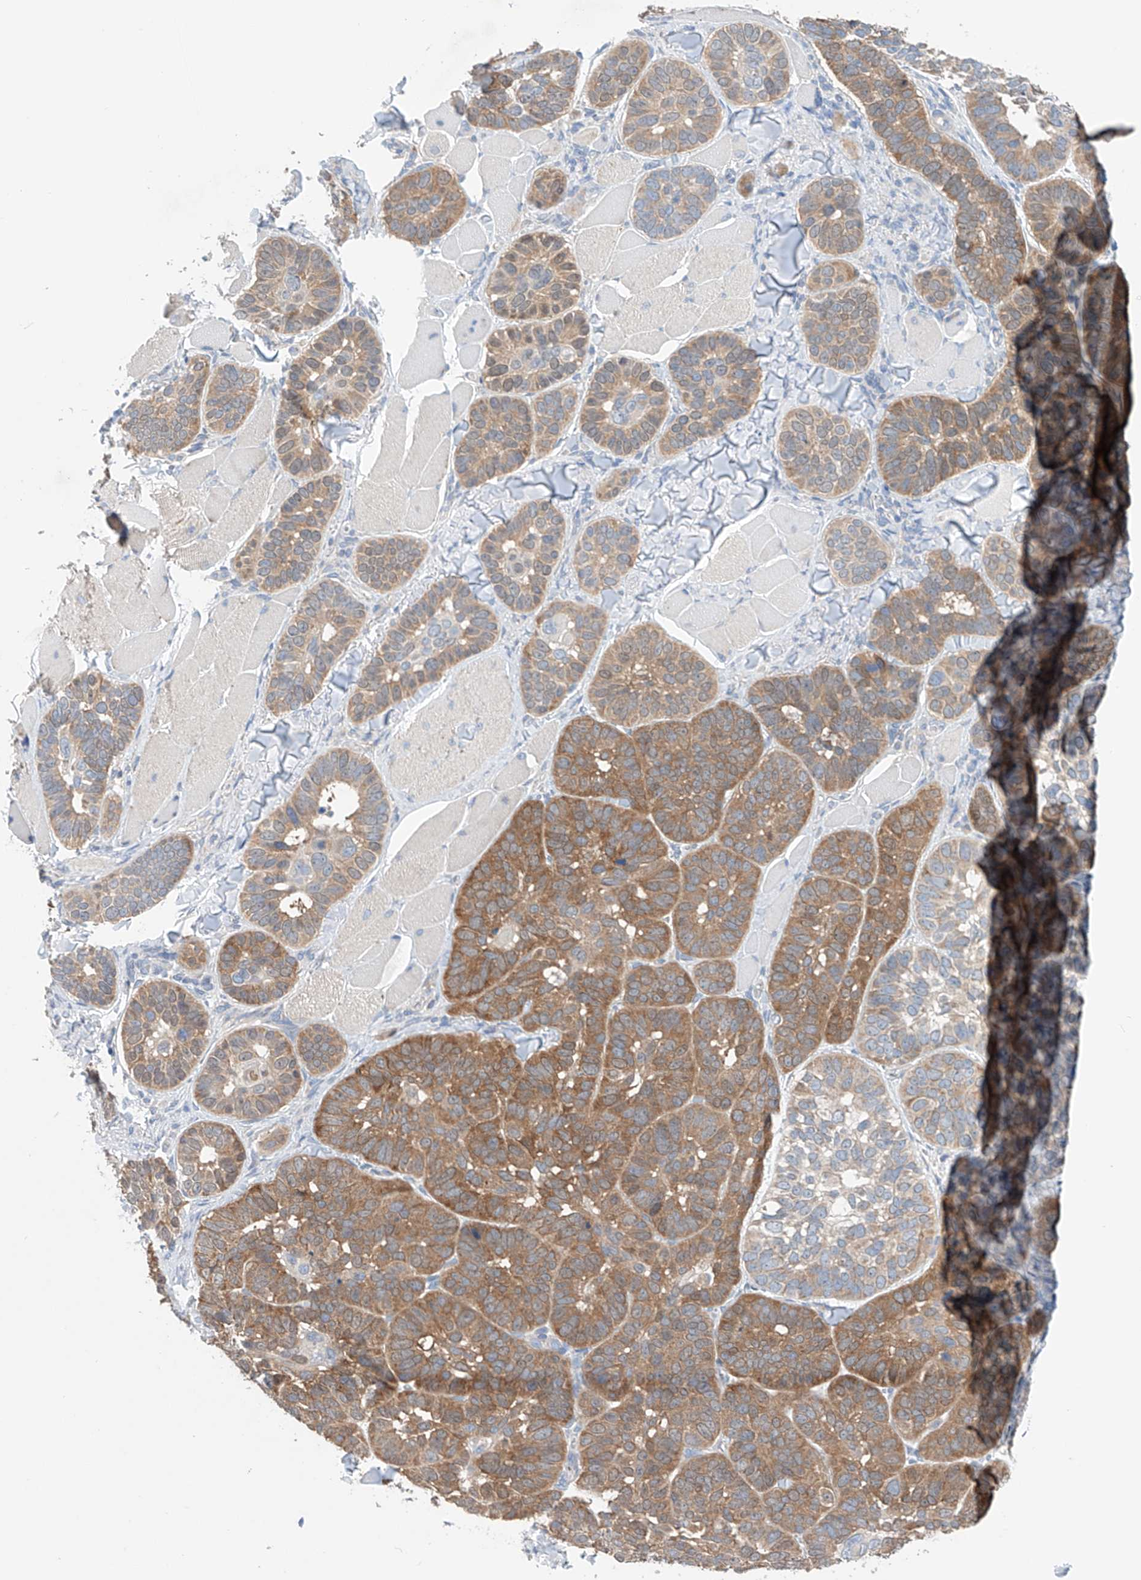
{"staining": {"intensity": "moderate", "quantity": ">75%", "location": "cytoplasmic/membranous"}, "tissue": "skin cancer", "cell_type": "Tumor cells", "image_type": "cancer", "snomed": [{"axis": "morphology", "description": "Basal cell carcinoma"}, {"axis": "topography", "description": "Skin"}], "caption": "High-power microscopy captured an immunohistochemistry (IHC) image of skin cancer, revealing moderate cytoplasmic/membranous expression in about >75% of tumor cells.", "gene": "GPC4", "patient": {"sex": "male", "age": 62}}